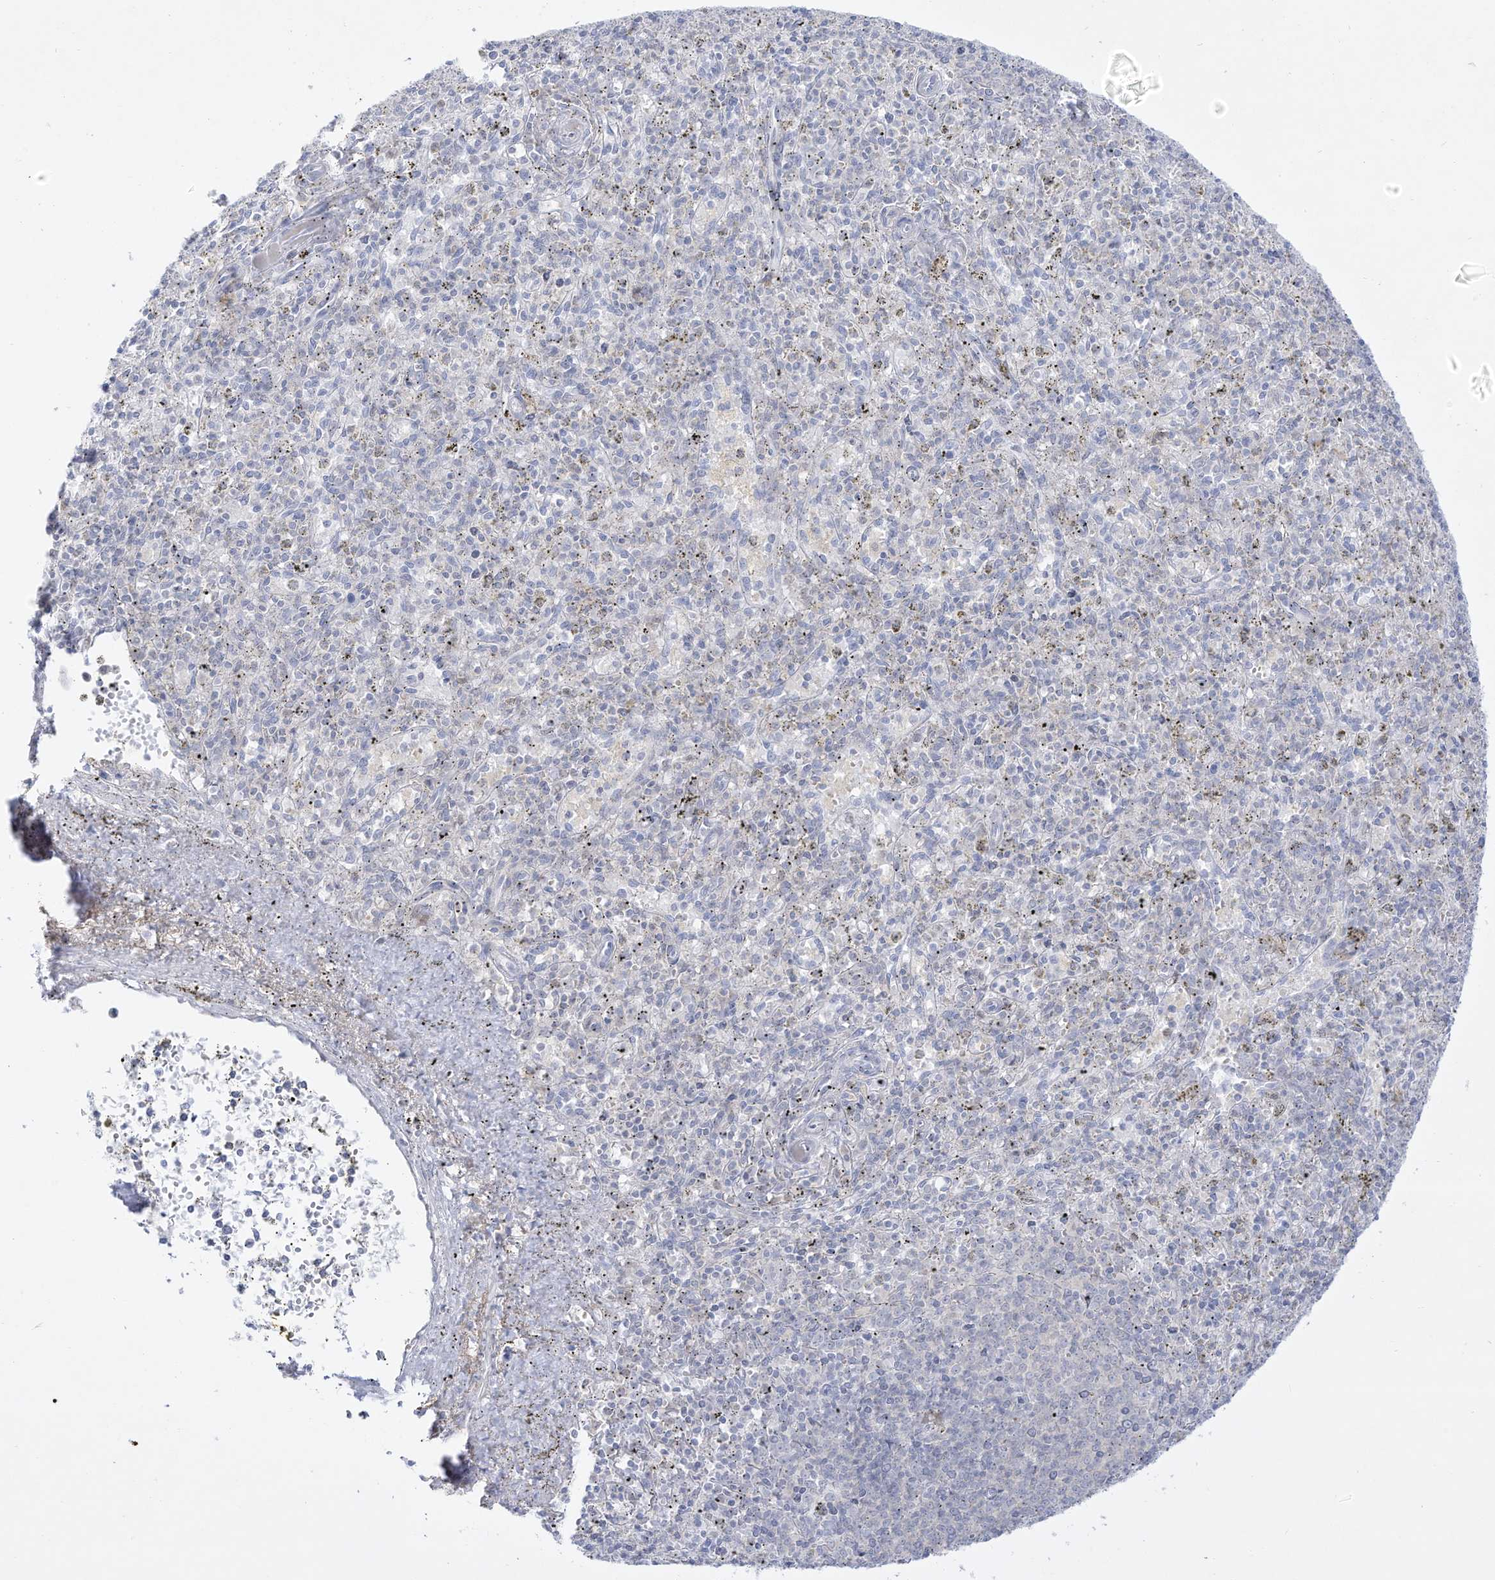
{"staining": {"intensity": "negative", "quantity": "none", "location": "none"}, "tissue": "spleen", "cell_type": "Cells in red pulp", "image_type": "normal", "snomed": [{"axis": "morphology", "description": "Normal tissue, NOS"}, {"axis": "topography", "description": "Spleen"}], "caption": "Photomicrograph shows no significant protein expression in cells in red pulp of unremarkable spleen. (IHC, brightfield microscopy, high magnification).", "gene": "DMKN", "patient": {"sex": "male", "age": 72}}